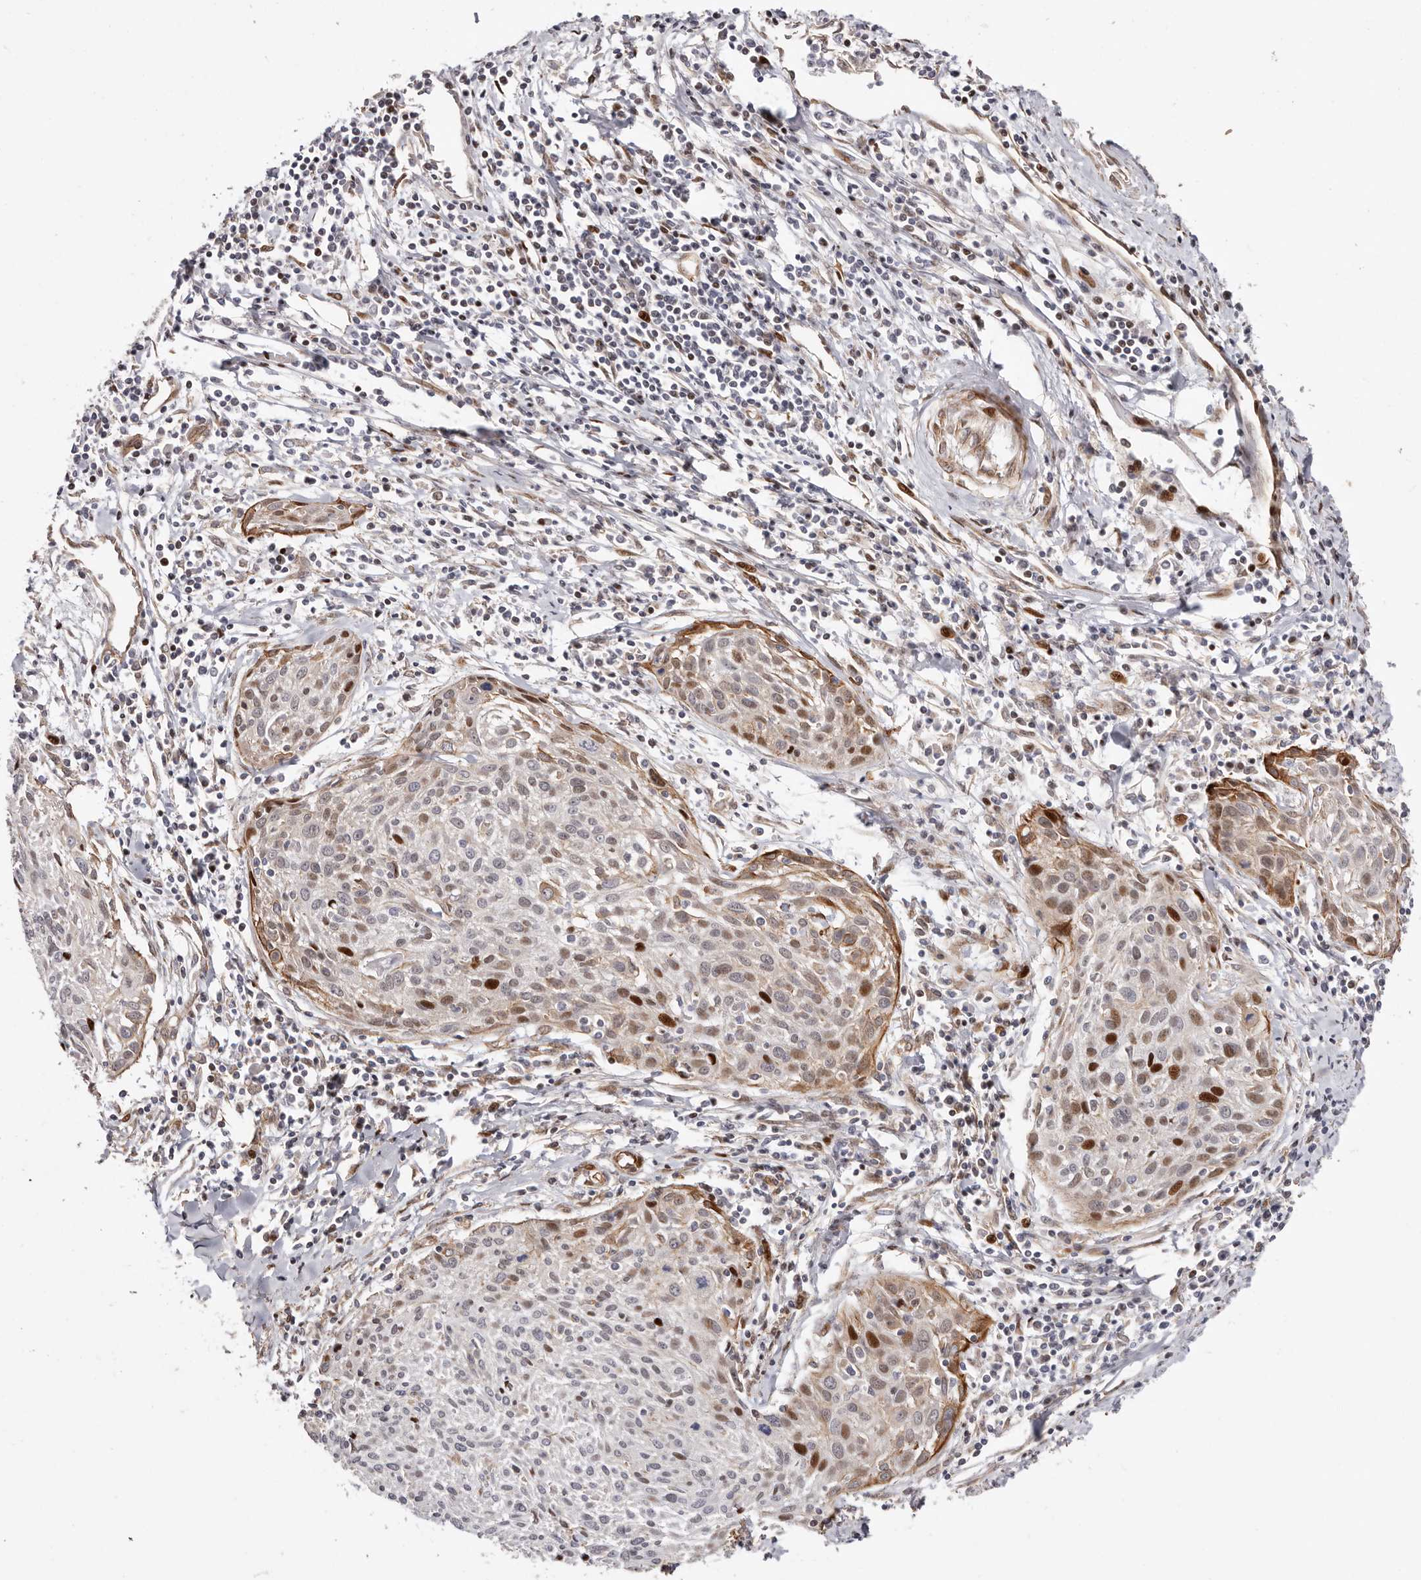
{"staining": {"intensity": "strong", "quantity": "<25%", "location": "cytoplasmic/membranous,nuclear"}, "tissue": "cervical cancer", "cell_type": "Tumor cells", "image_type": "cancer", "snomed": [{"axis": "morphology", "description": "Squamous cell carcinoma, NOS"}, {"axis": "topography", "description": "Cervix"}], "caption": "An image showing strong cytoplasmic/membranous and nuclear expression in approximately <25% of tumor cells in cervical cancer, as visualized by brown immunohistochemical staining.", "gene": "EPHX3", "patient": {"sex": "female", "age": 51}}